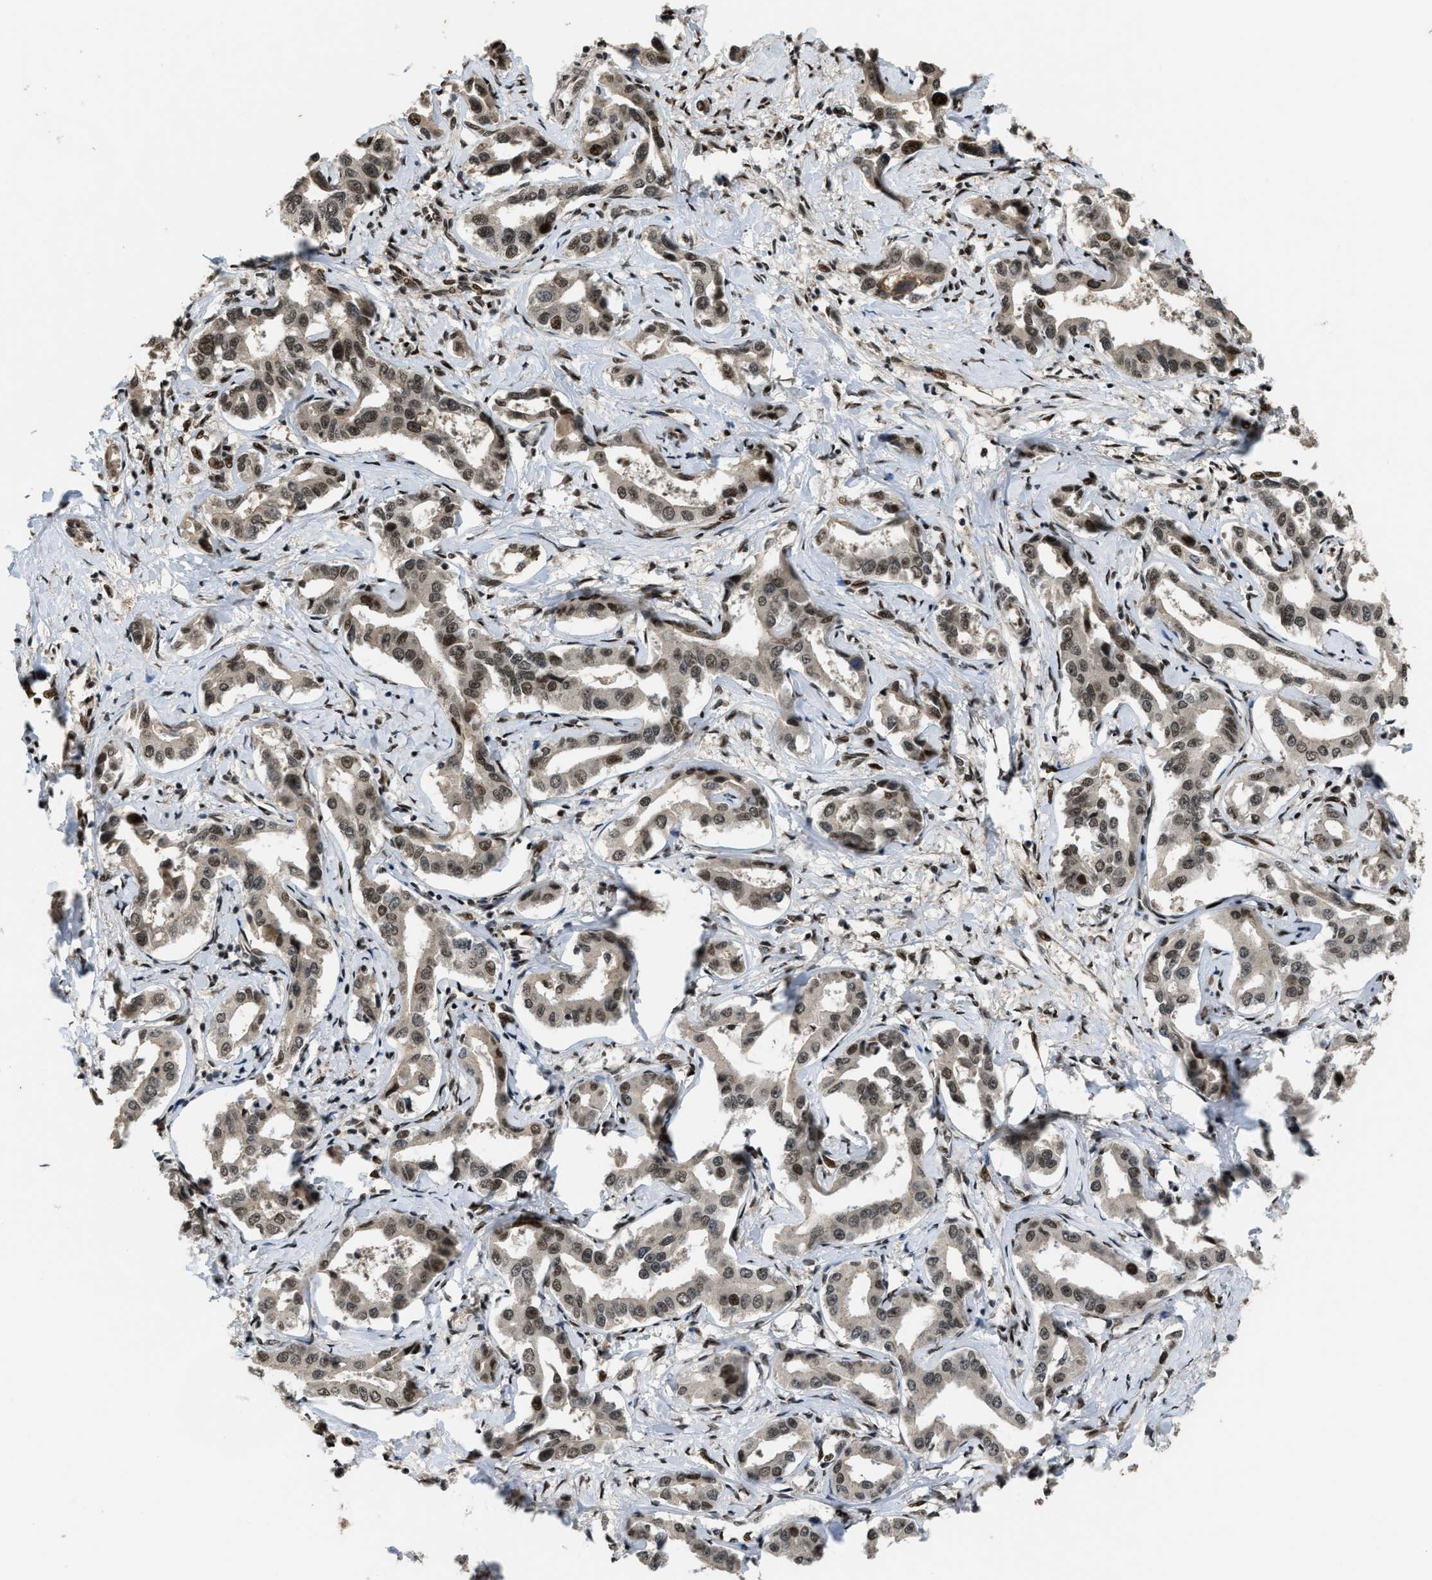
{"staining": {"intensity": "moderate", "quantity": "25%-75%", "location": "nuclear"}, "tissue": "liver cancer", "cell_type": "Tumor cells", "image_type": "cancer", "snomed": [{"axis": "morphology", "description": "Cholangiocarcinoma"}, {"axis": "topography", "description": "Liver"}], "caption": "IHC of human liver cancer (cholangiocarcinoma) displays medium levels of moderate nuclear positivity in about 25%-75% of tumor cells.", "gene": "SERTAD2", "patient": {"sex": "male", "age": 59}}